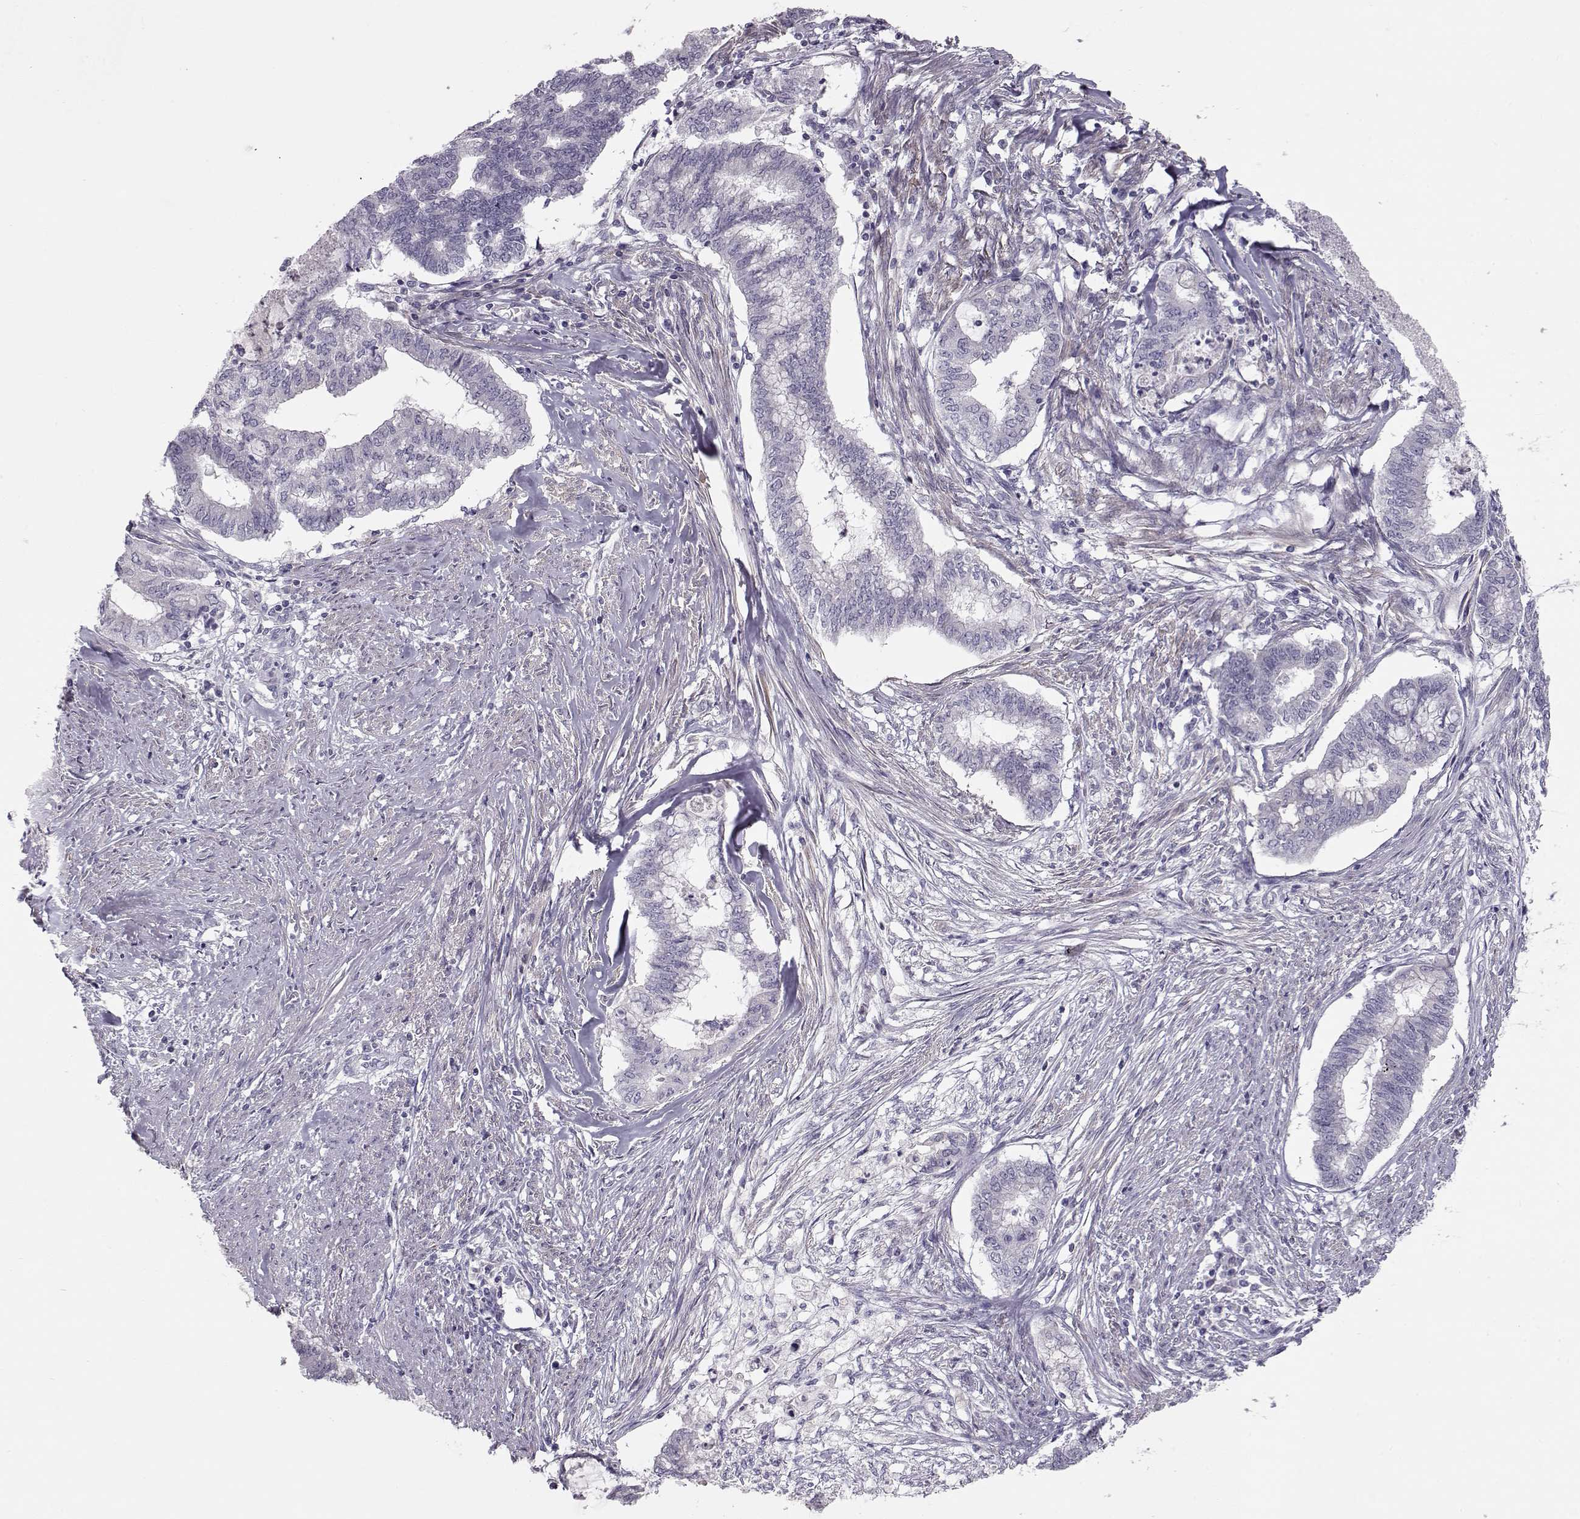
{"staining": {"intensity": "negative", "quantity": "none", "location": "none"}, "tissue": "endometrial cancer", "cell_type": "Tumor cells", "image_type": "cancer", "snomed": [{"axis": "morphology", "description": "Adenocarcinoma, NOS"}, {"axis": "topography", "description": "Endometrium"}], "caption": "Endometrial cancer stained for a protein using immunohistochemistry (IHC) demonstrates no positivity tumor cells.", "gene": "GRK1", "patient": {"sex": "female", "age": 79}}